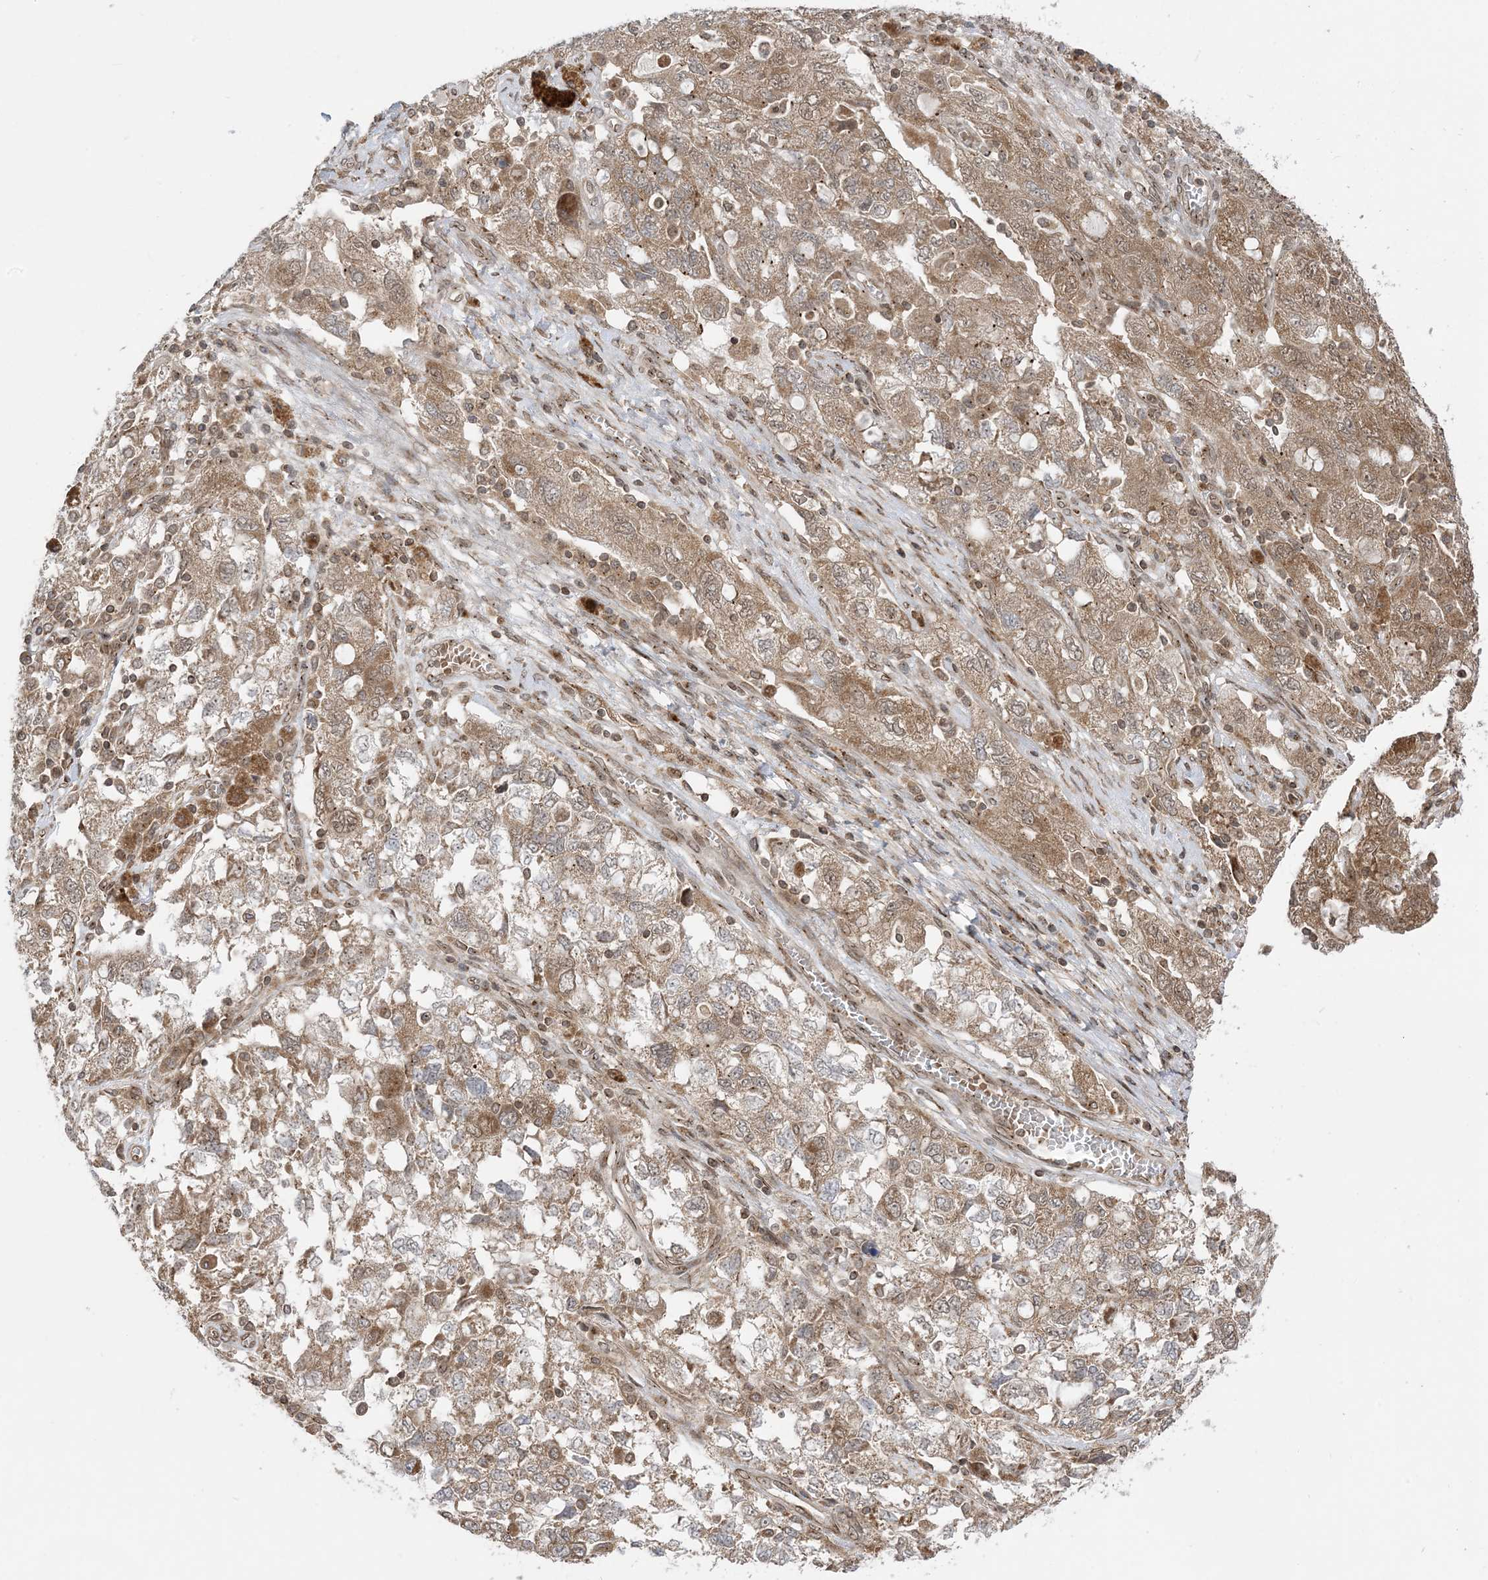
{"staining": {"intensity": "moderate", "quantity": "25%-75%", "location": "cytoplasmic/membranous"}, "tissue": "ovarian cancer", "cell_type": "Tumor cells", "image_type": "cancer", "snomed": [{"axis": "morphology", "description": "Carcinoma, NOS"}, {"axis": "morphology", "description": "Cystadenocarcinoma, serous, NOS"}, {"axis": "topography", "description": "Ovary"}], "caption": "A micrograph showing moderate cytoplasmic/membranous staining in approximately 25%-75% of tumor cells in ovarian carcinoma, as visualized by brown immunohistochemical staining.", "gene": "CASP4", "patient": {"sex": "female", "age": 69}}